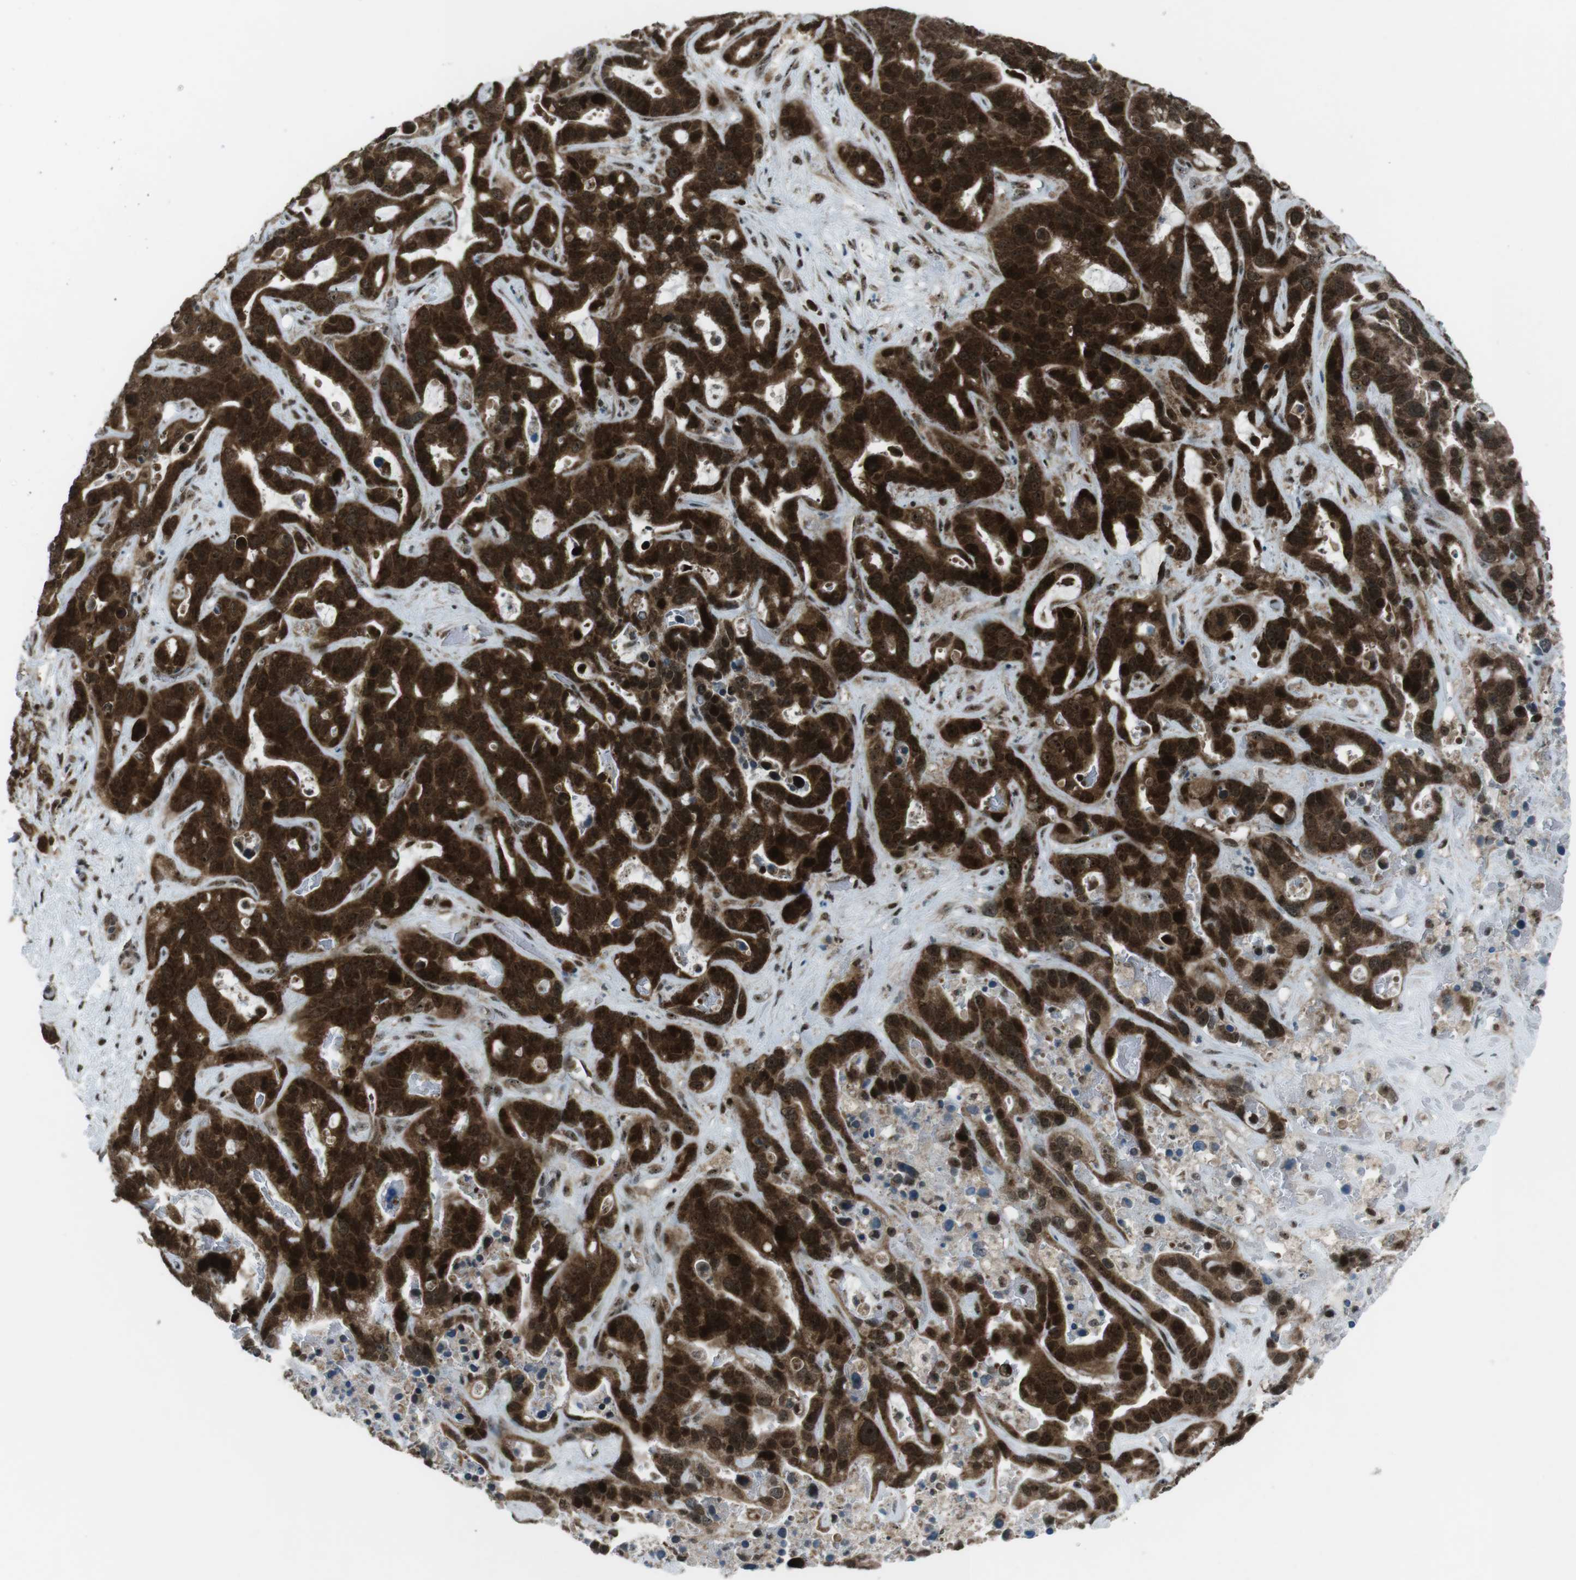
{"staining": {"intensity": "strong", "quantity": ">75%", "location": "cytoplasmic/membranous,nuclear"}, "tissue": "liver cancer", "cell_type": "Tumor cells", "image_type": "cancer", "snomed": [{"axis": "morphology", "description": "Cholangiocarcinoma"}, {"axis": "topography", "description": "Liver"}], "caption": "Liver cholangiocarcinoma stained with DAB (3,3'-diaminobenzidine) immunohistochemistry shows high levels of strong cytoplasmic/membranous and nuclear positivity in approximately >75% of tumor cells. (Stains: DAB (3,3'-diaminobenzidine) in brown, nuclei in blue, Microscopy: brightfield microscopy at high magnification).", "gene": "CSNK1D", "patient": {"sex": "female", "age": 65}}